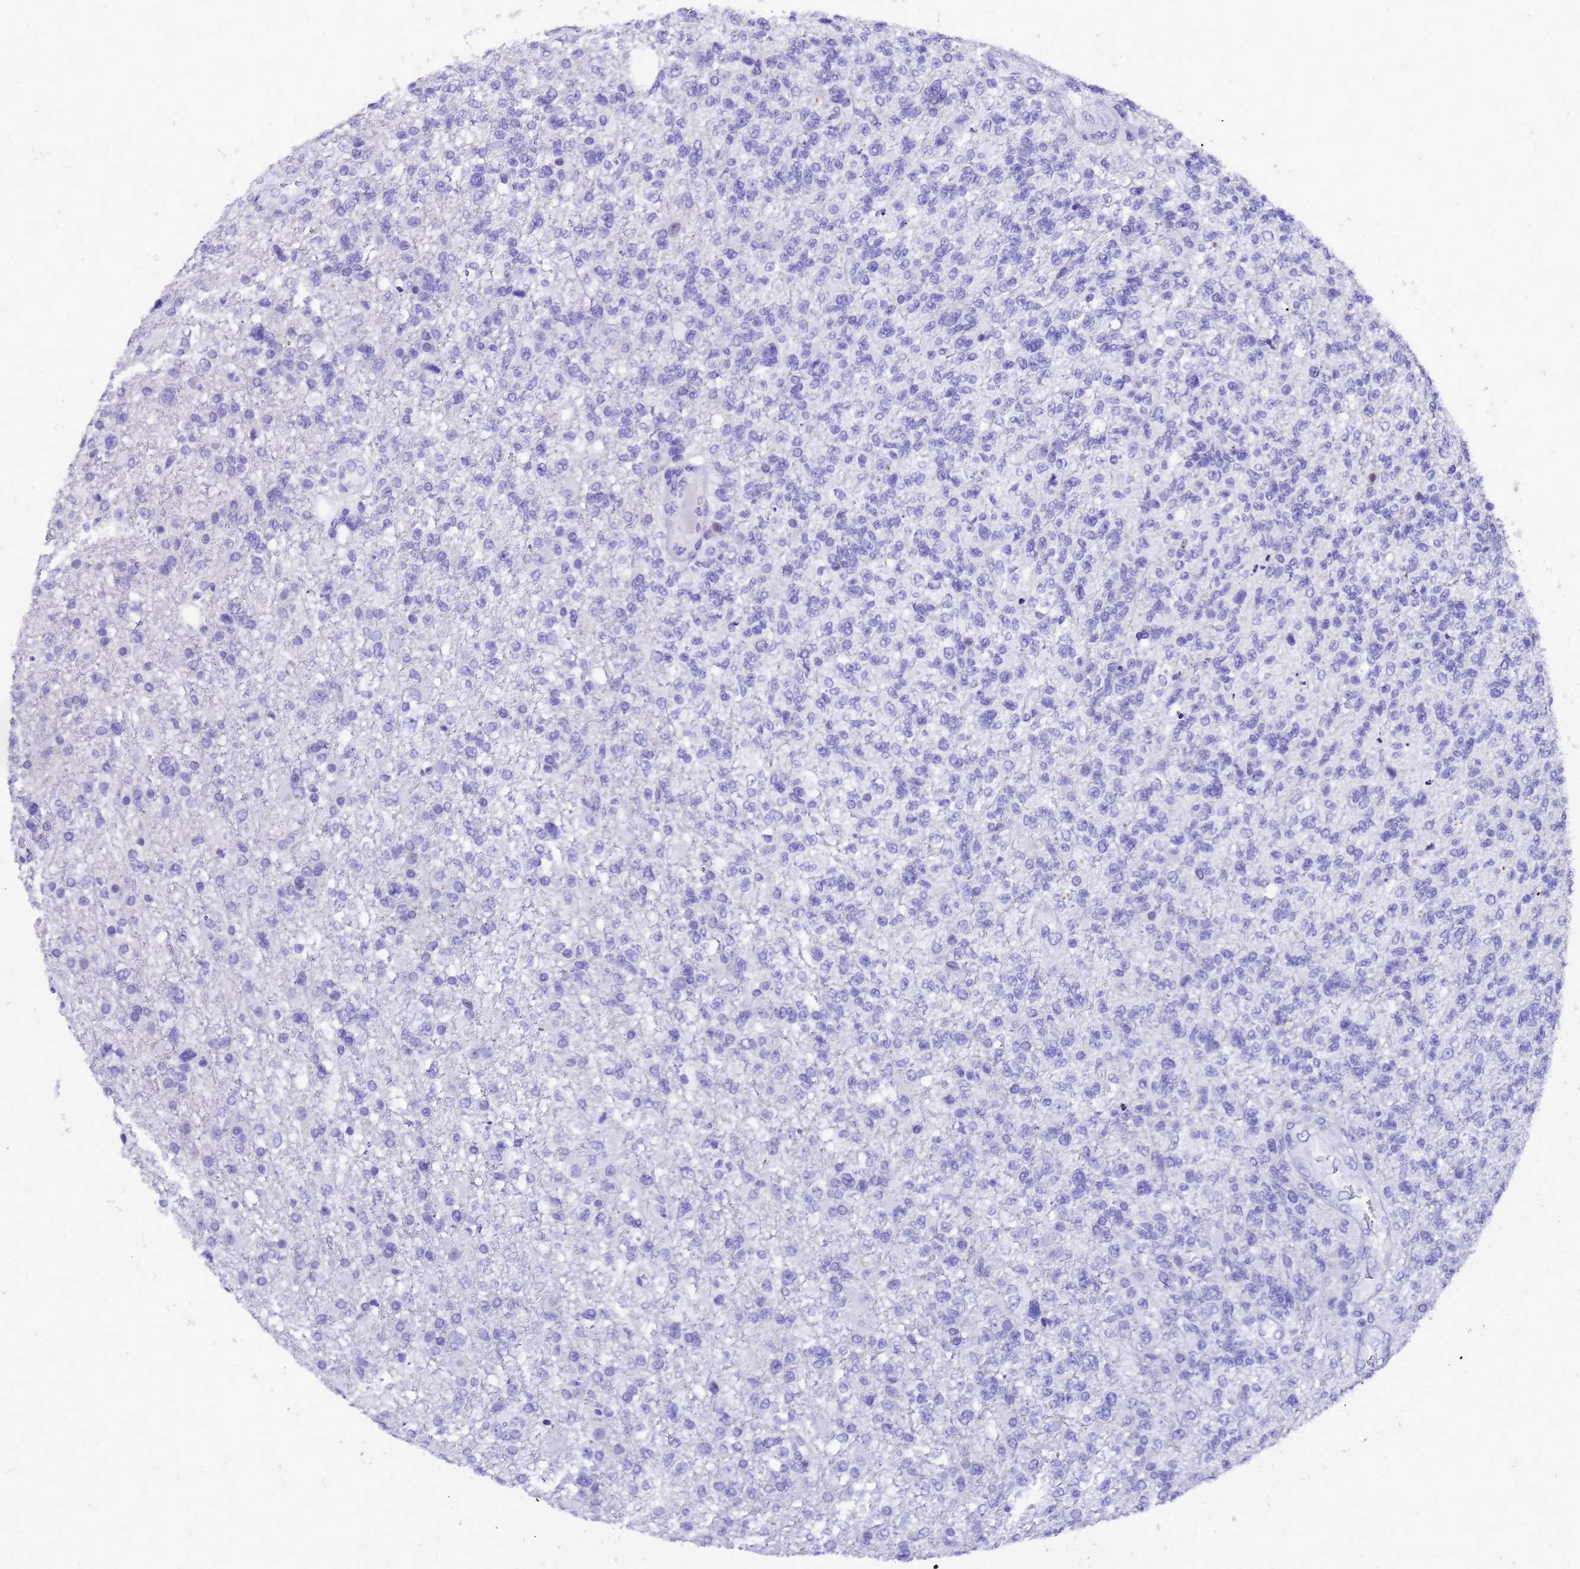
{"staining": {"intensity": "negative", "quantity": "none", "location": "none"}, "tissue": "glioma", "cell_type": "Tumor cells", "image_type": "cancer", "snomed": [{"axis": "morphology", "description": "Glioma, malignant, High grade"}, {"axis": "topography", "description": "Brain"}], "caption": "Glioma was stained to show a protein in brown. There is no significant staining in tumor cells. (DAB (3,3'-diaminobenzidine) immunohistochemistry (IHC) with hematoxylin counter stain).", "gene": "SMIM21", "patient": {"sex": "male", "age": 56}}